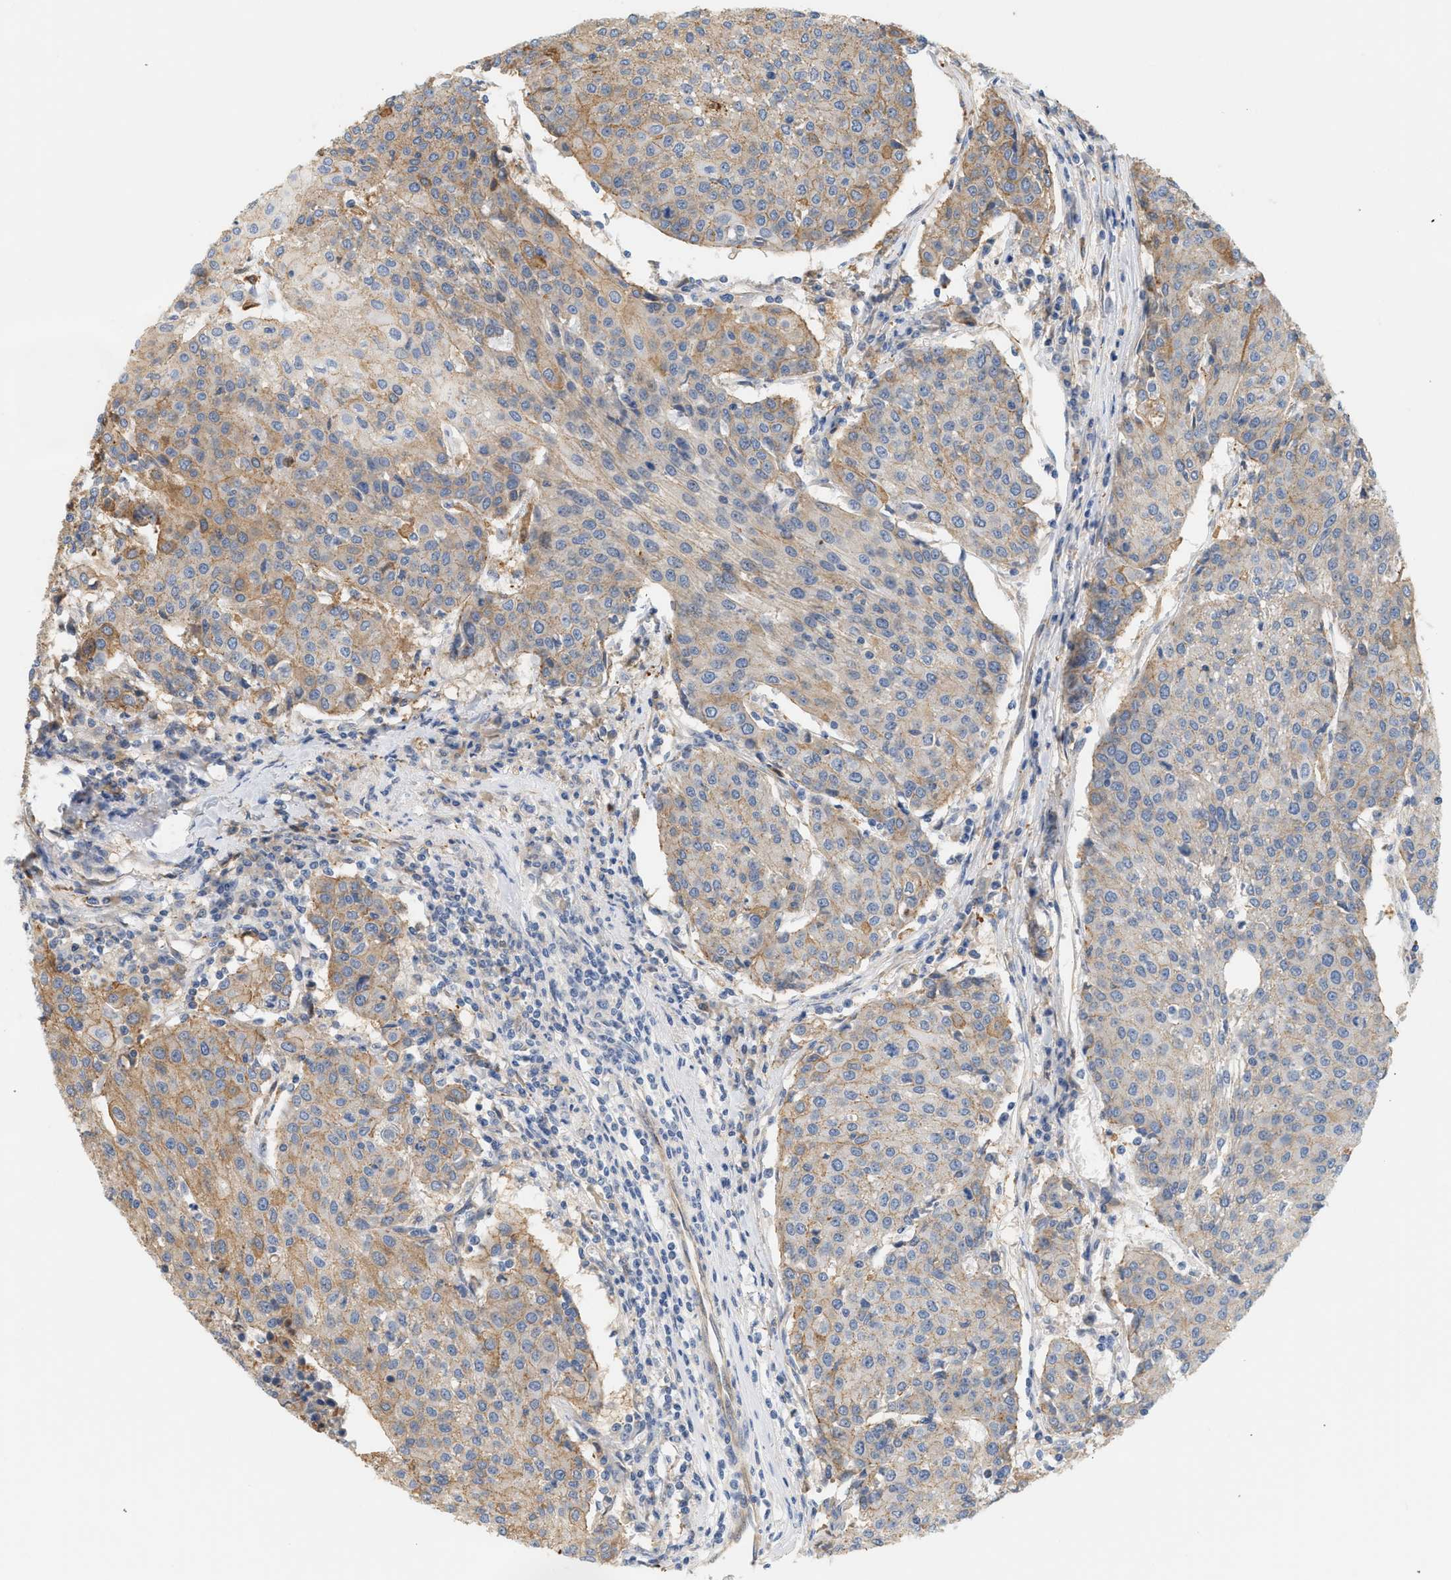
{"staining": {"intensity": "weak", "quantity": "25%-75%", "location": "cytoplasmic/membranous"}, "tissue": "urothelial cancer", "cell_type": "Tumor cells", "image_type": "cancer", "snomed": [{"axis": "morphology", "description": "Urothelial carcinoma, High grade"}, {"axis": "topography", "description": "Urinary bladder"}], "caption": "Tumor cells show low levels of weak cytoplasmic/membranous staining in about 25%-75% of cells in urothelial carcinoma (high-grade).", "gene": "CTXN1", "patient": {"sex": "female", "age": 85}}